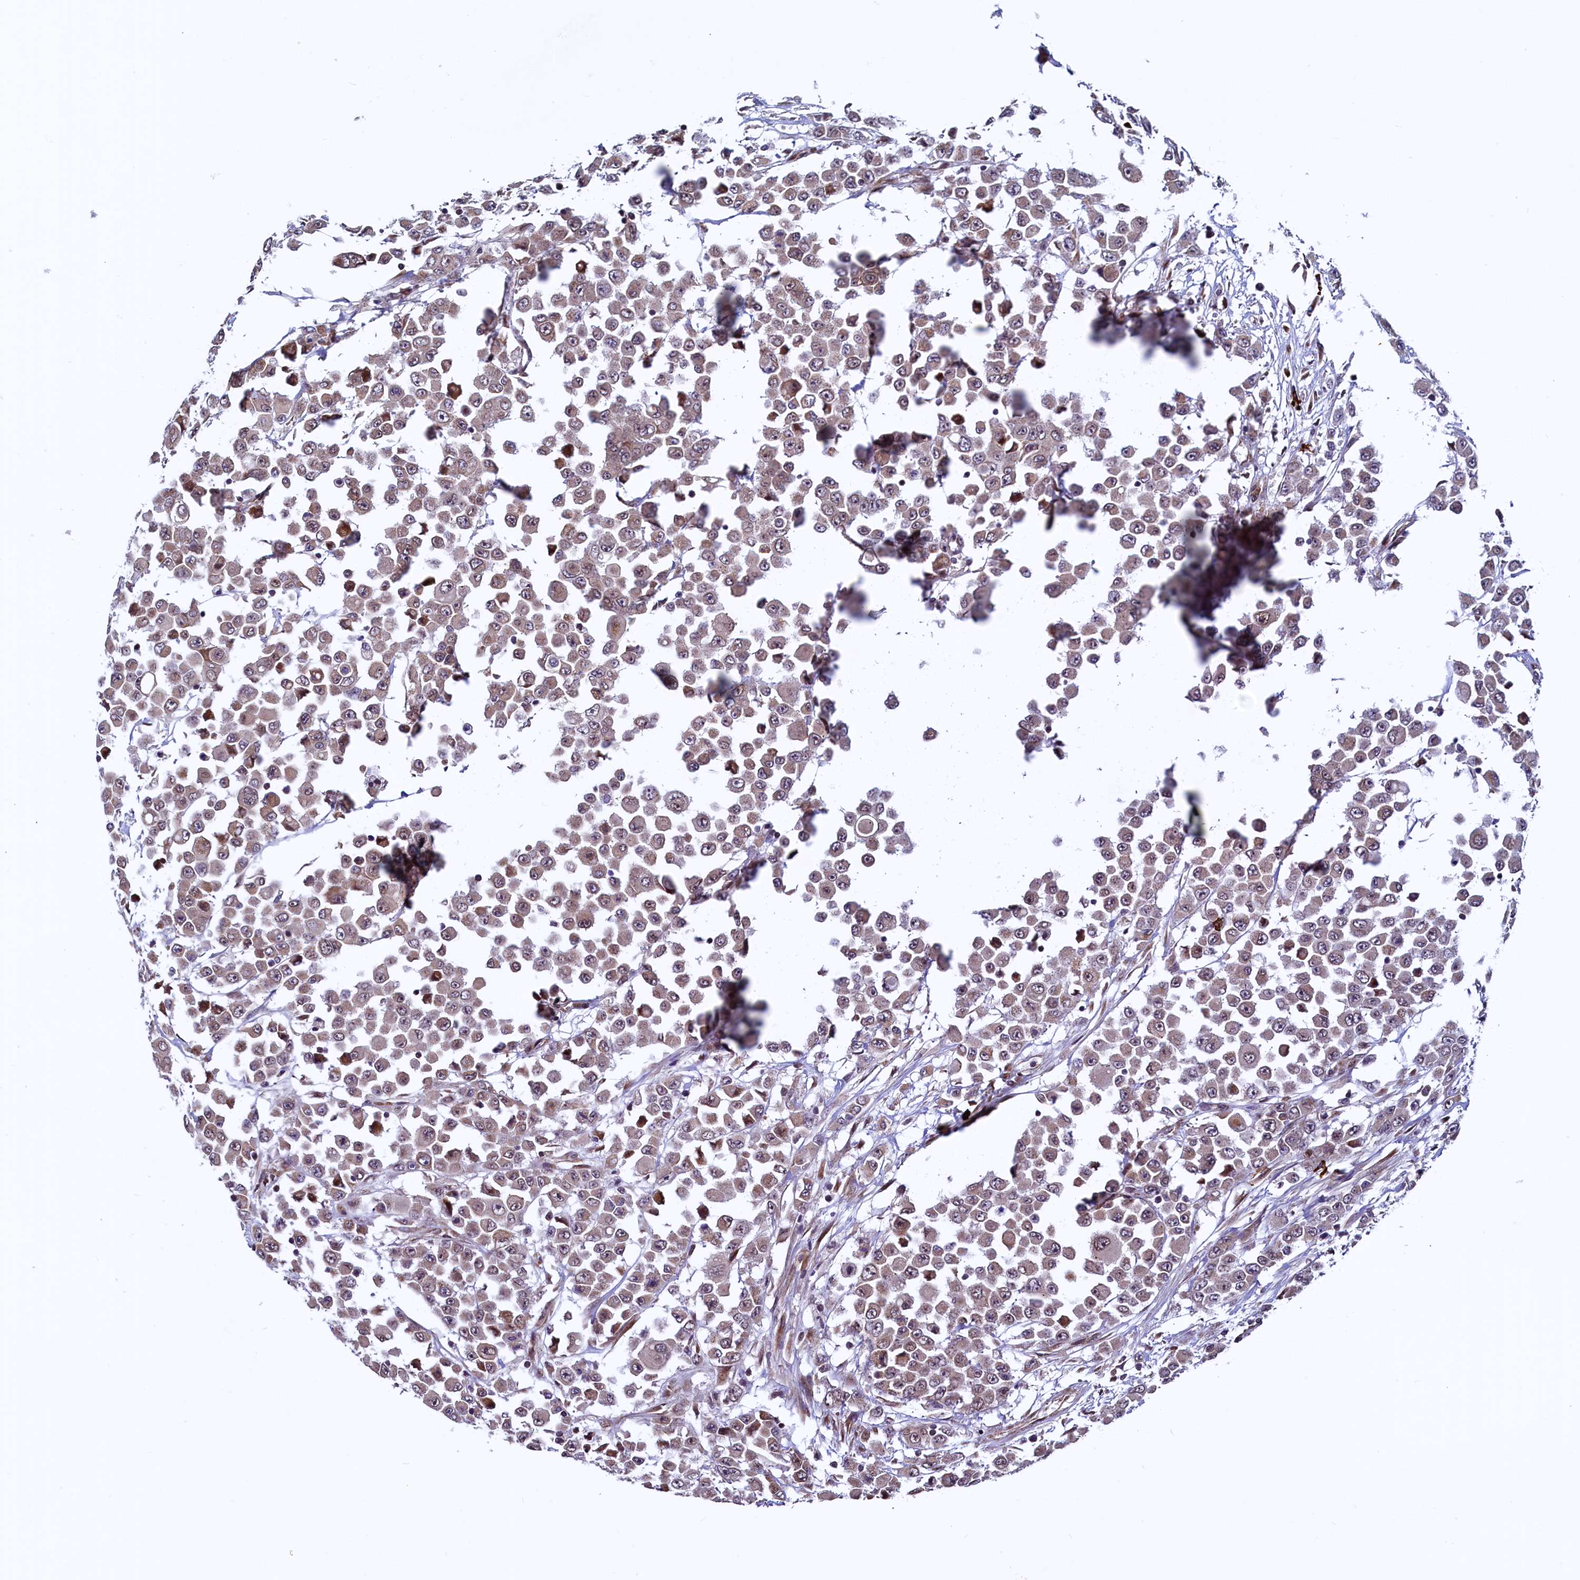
{"staining": {"intensity": "weak", "quantity": ">75%", "location": "cytoplasmic/membranous,nuclear"}, "tissue": "colorectal cancer", "cell_type": "Tumor cells", "image_type": "cancer", "snomed": [{"axis": "morphology", "description": "Adenocarcinoma, NOS"}, {"axis": "topography", "description": "Colon"}], "caption": "Immunohistochemical staining of human adenocarcinoma (colorectal) shows weak cytoplasmic/membranous and nuclear protein positivity in approximately >75% of tumor cells.", "gene": "RBFA", "patient": {"sex": "male", "age": 51}}